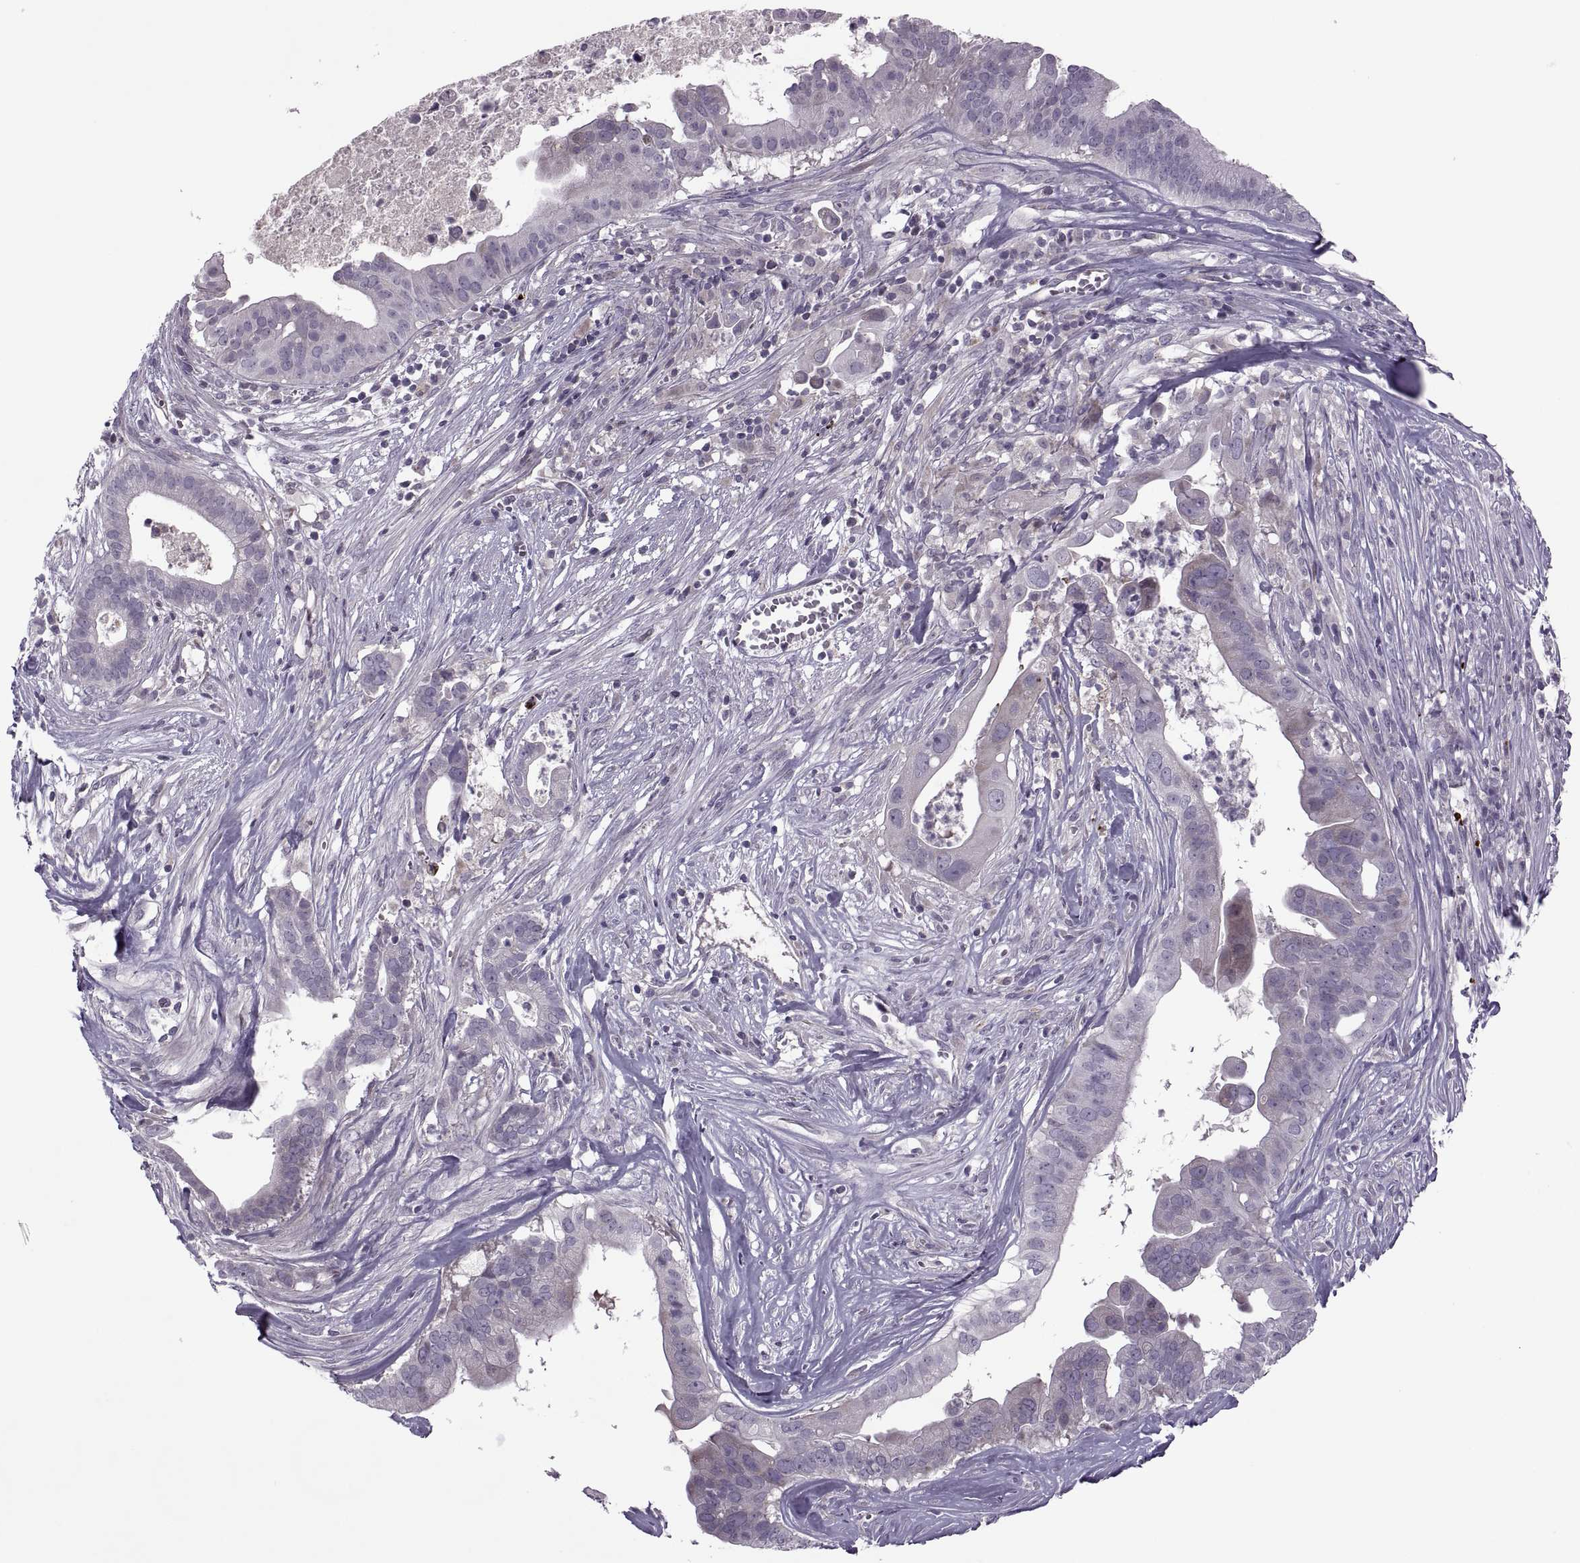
{"staining": {"intensity": "negative", "quantity": "none", "location": "none"}, "tissue": "pancreatic cancer", "cell_type": "Tumor cells", "image_type": "cancer", "snomed": [{"axis": "morphology", "description": "Adenocarcinoma, NOS"}, {"axis": "topography", "description": "Pancreas"}], "caption": "A high-resolution micrograph shows immunohistochemistry staining of pancreatic cancer, which demonstrates no significant positivity in tumor cells.", "gene": "ODF3", "patient": {"sex": "male", "age": 61}}